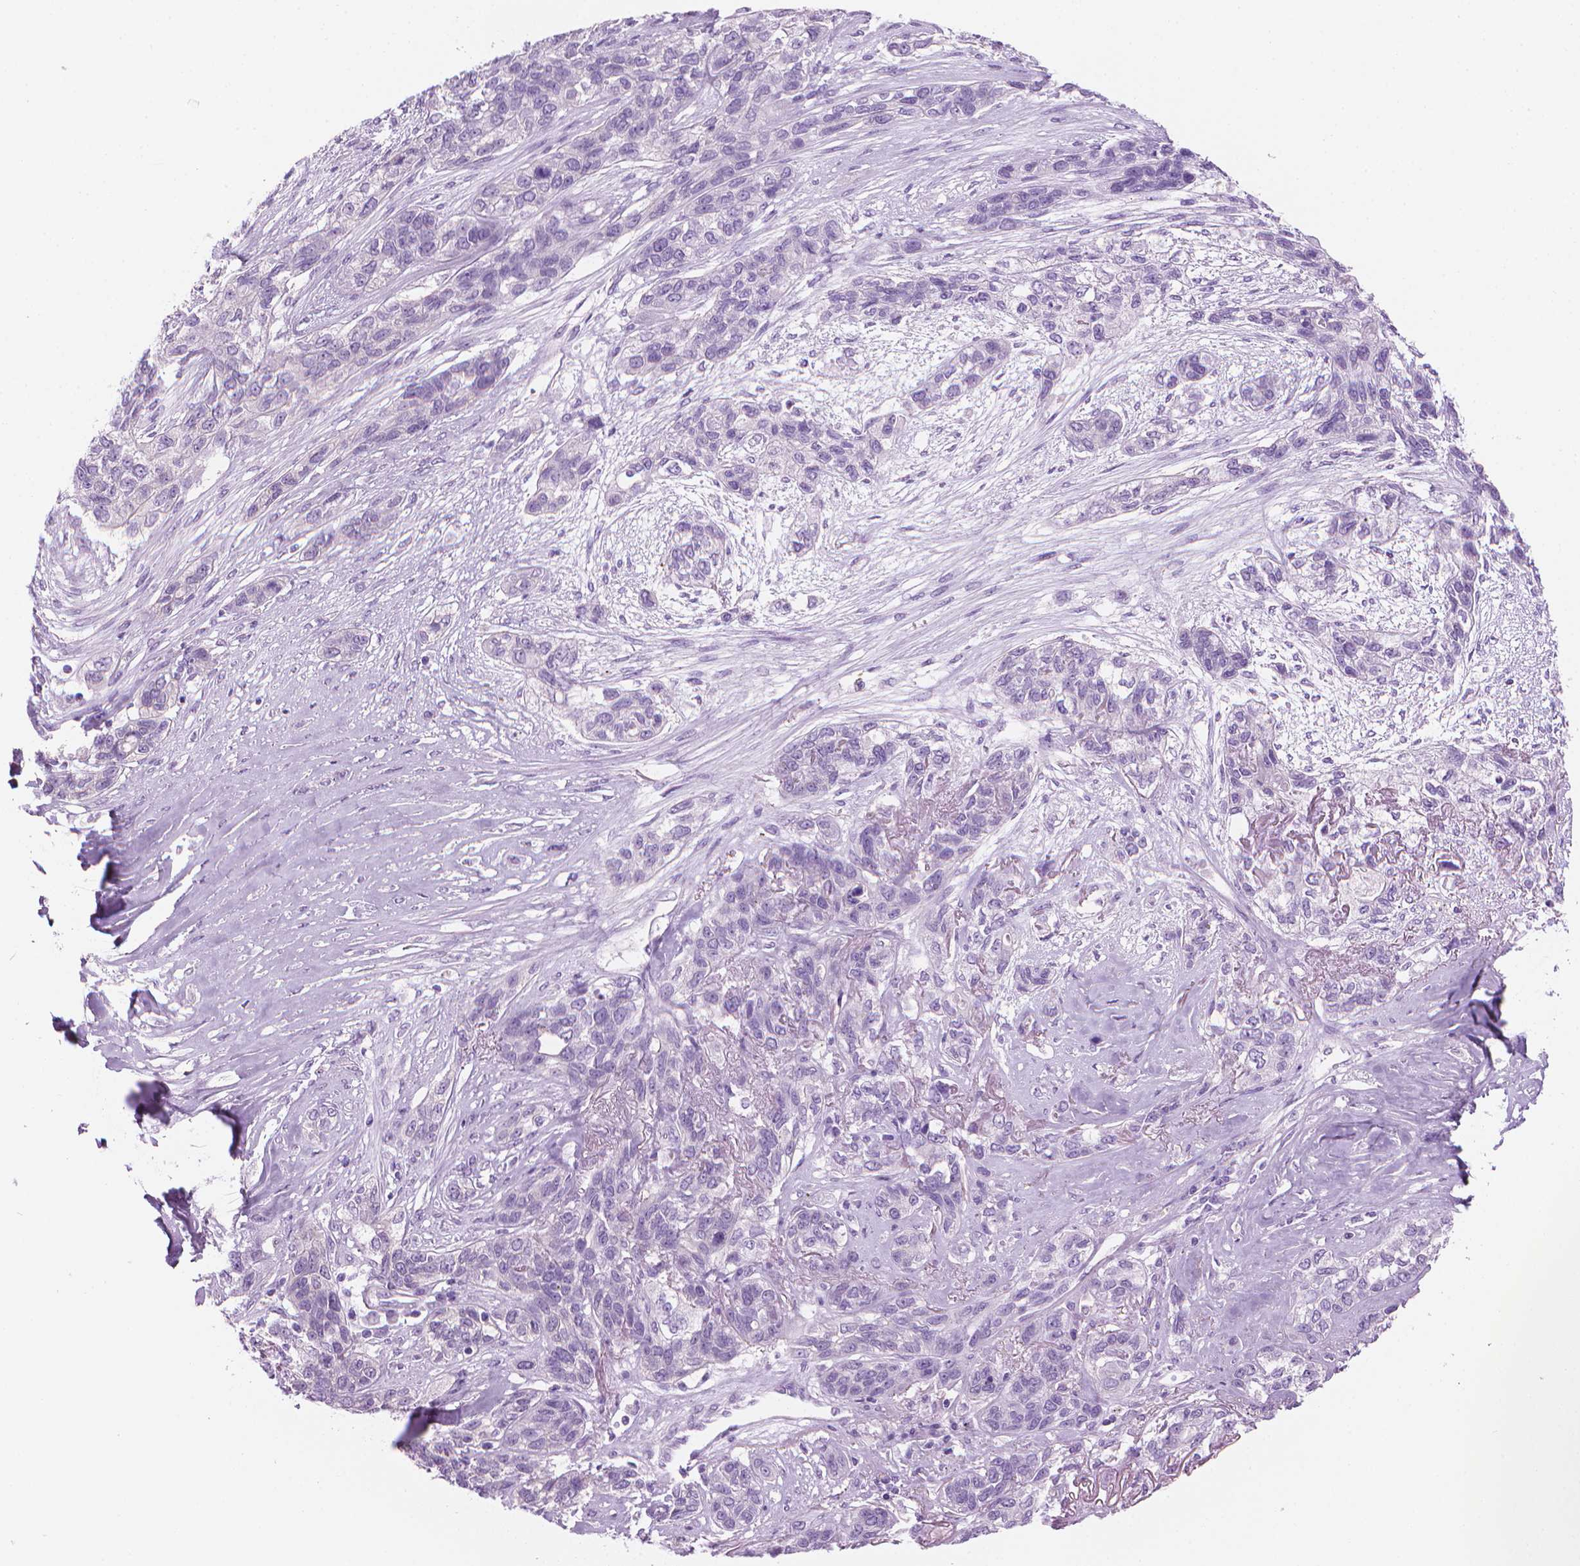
{"staining": {"intensity": "negative", "quantity": "none", "location": "none"}, "tissue": "lung cancer", "cell_type": "Tumor cells", "image_type": "cancer", "snomed": [{"axis": "morphology", "description": "Squamous cell carcinoma, NOS"}, {"axis": "topography", "description": "Lung"}], "caption": "This micrograph is of lung cancer stained with IHC to label a protein in brown with the nuclei are counter-stained blue. There is no staining in tumor cells.", "gene": "TTC29", "patient": {"sex": "female", "age": 70}}